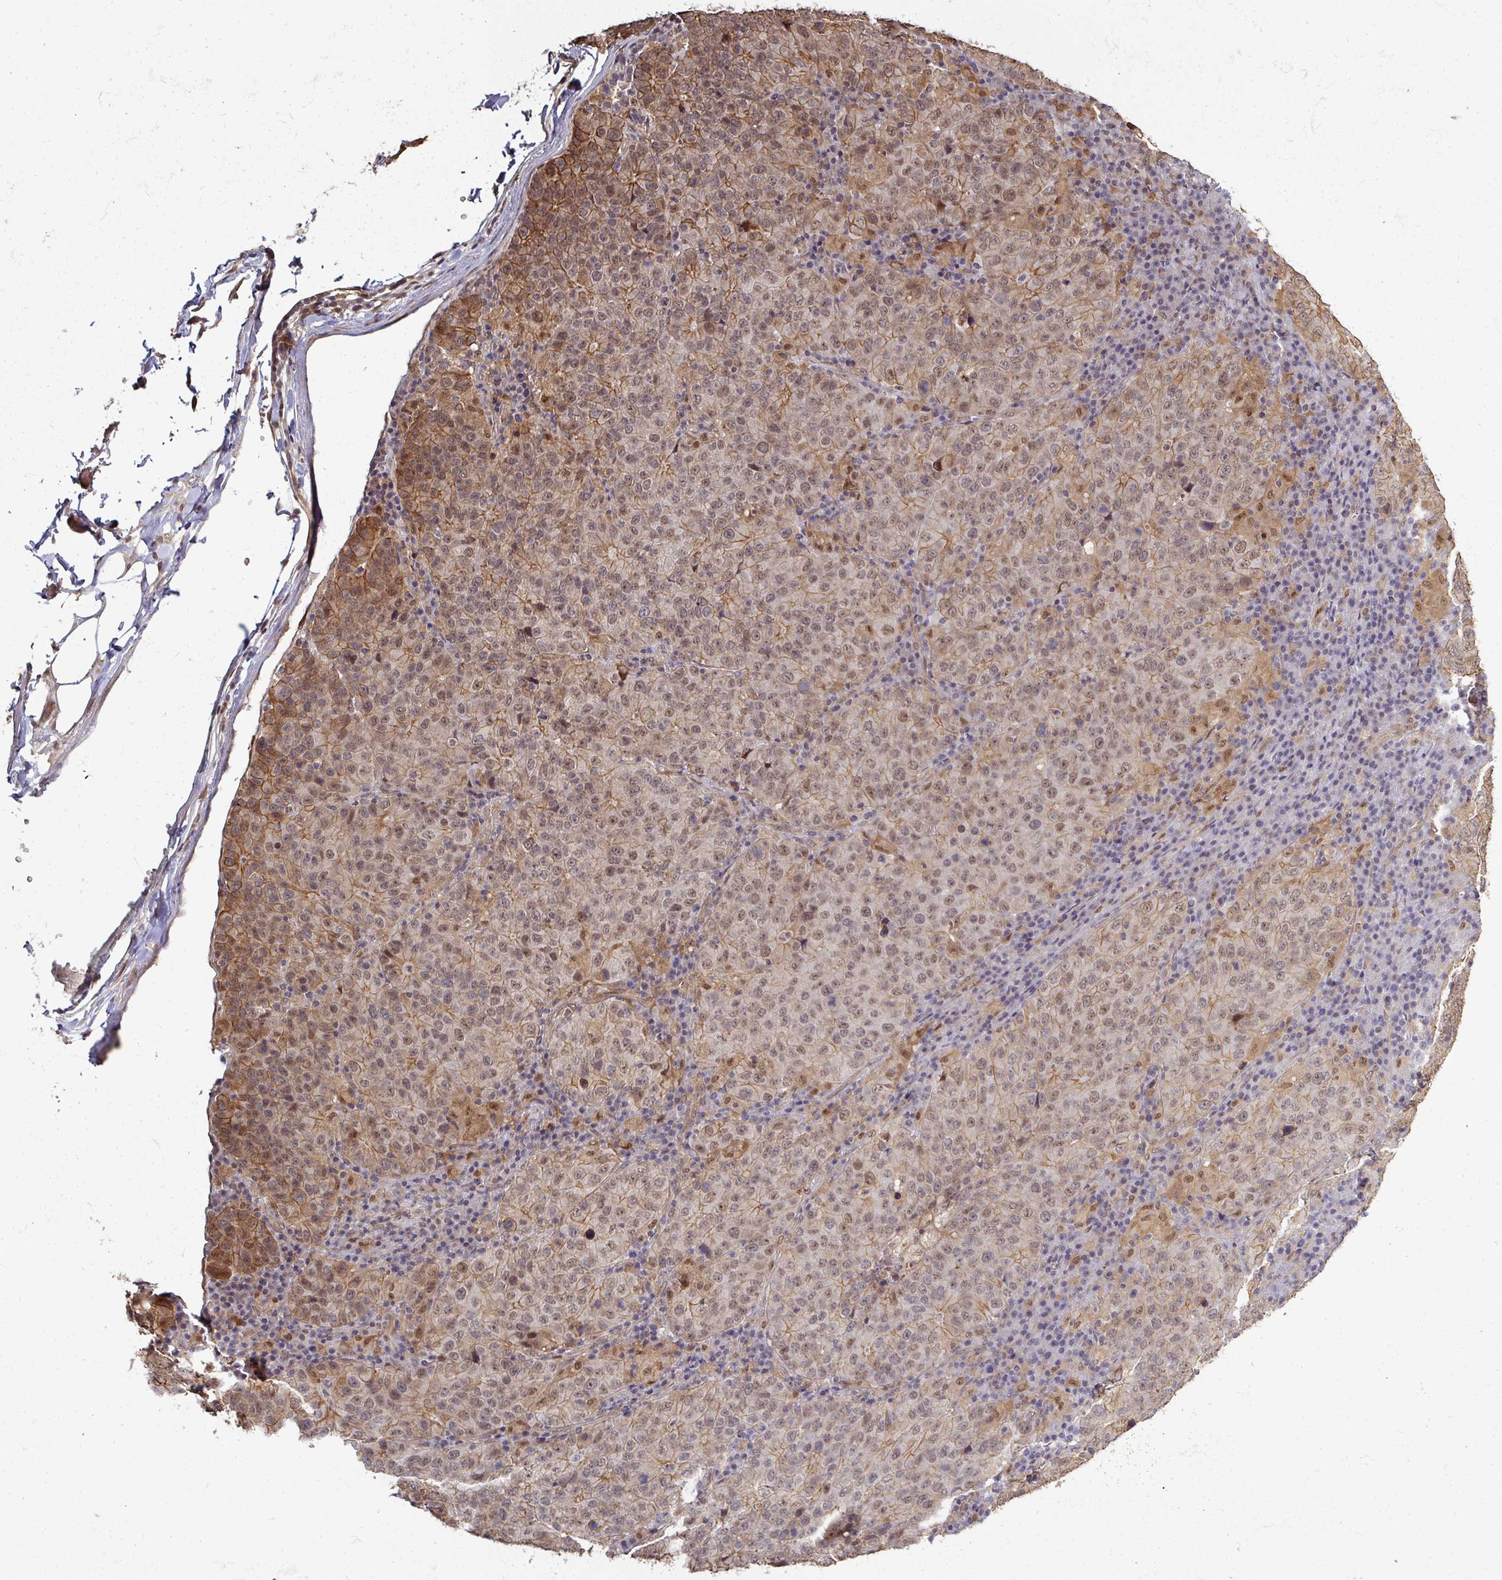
{"staining": {"intensity": "moderate", "quantity": "<25%", "location": "cytoplasmic/membranous,nuclear"}, "tissue": "stomach cancer", "cell_type": "Tumor cells", "image_type": "cancer", "snomed": [{"axis": "morphology", "description": "Adenocarcinoma, NOS"}, {"axis": "topography", "description": "Stomach"}], "caption": "High-magnification brightfield microscopy of adenocarcinoma (stomach) stained with DAB (3,3'-diaminobenzidine) (brown) and counterstained with hematoxylin (blue). tumor cells exhibit moderate cytoplasmic/membranous and nuclear positivity is seen in approximately<25% of cells. The staining was performed using DAB (3,3'-diaminobenzidine), with brown indicating positive protein expression. Nuclei are stained blue with hematoxylin.", "gene": "GTF2H3", "patient": {"sex": "male", "age": 71}}